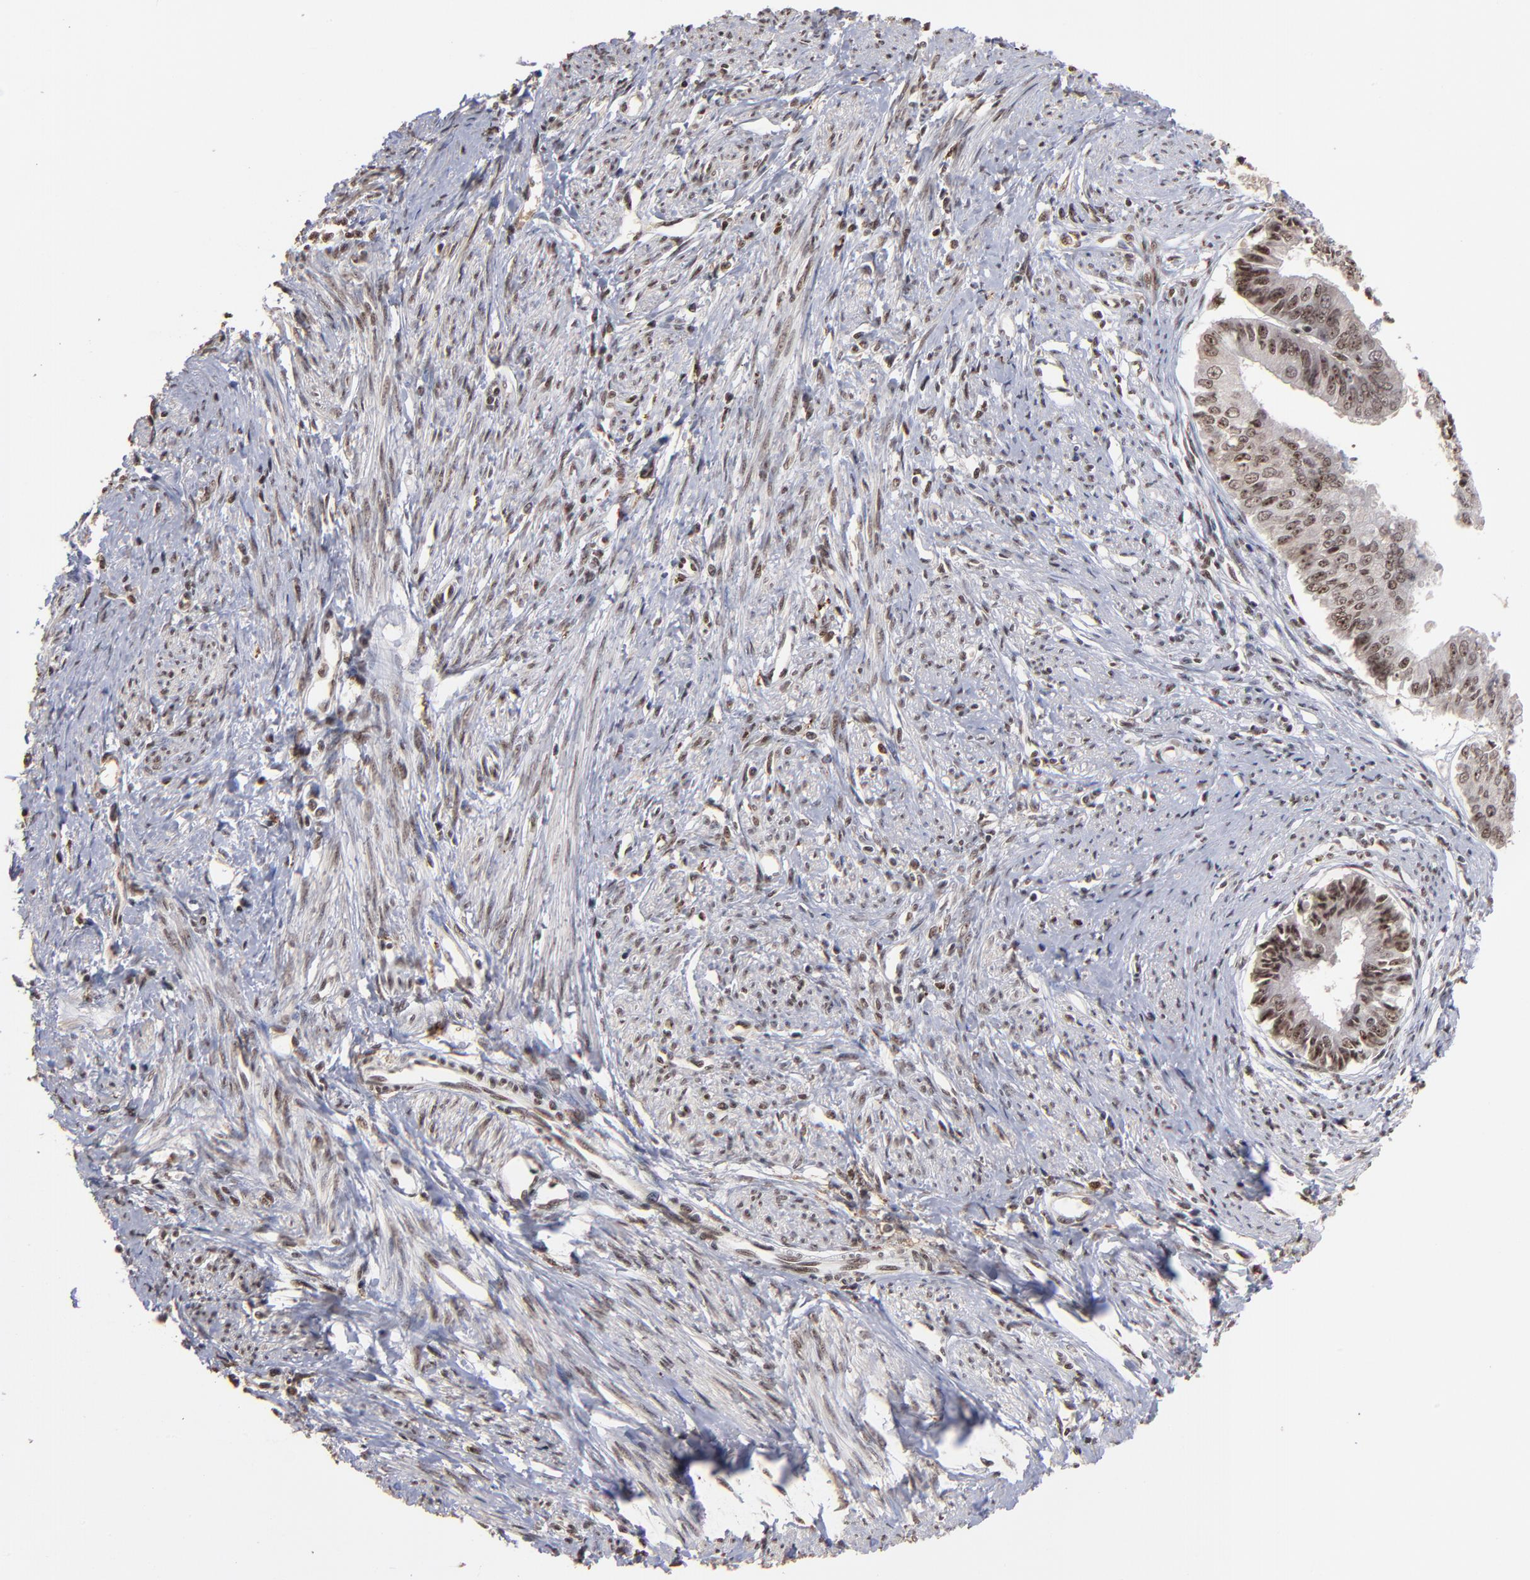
{"staining": {"intensity": "strong", "quantity": ">75%", "location": "cytoplasmic/membranous,nuclear"}, "tissue": "endometrial cancer", "cell_type": "Tumor cells", "image_type": "cancer", "snomed": [{"axis": "morphology", "description": "Adenocarcinoma, NOS"}, {"axis": "topography", "description": "Endometrium"}], "caption": "This histopathology image shows adenocarcinoma (endometrial) stained with immunohistochemistry to label a protein in brown. The cytoplasmic/membranous and nuclear of tumor cells show strong positivity for the protein. Nuclei are counter-stained blue.", "gene": "ZNF146", "patient": {"sex": "female", "age": 76}}